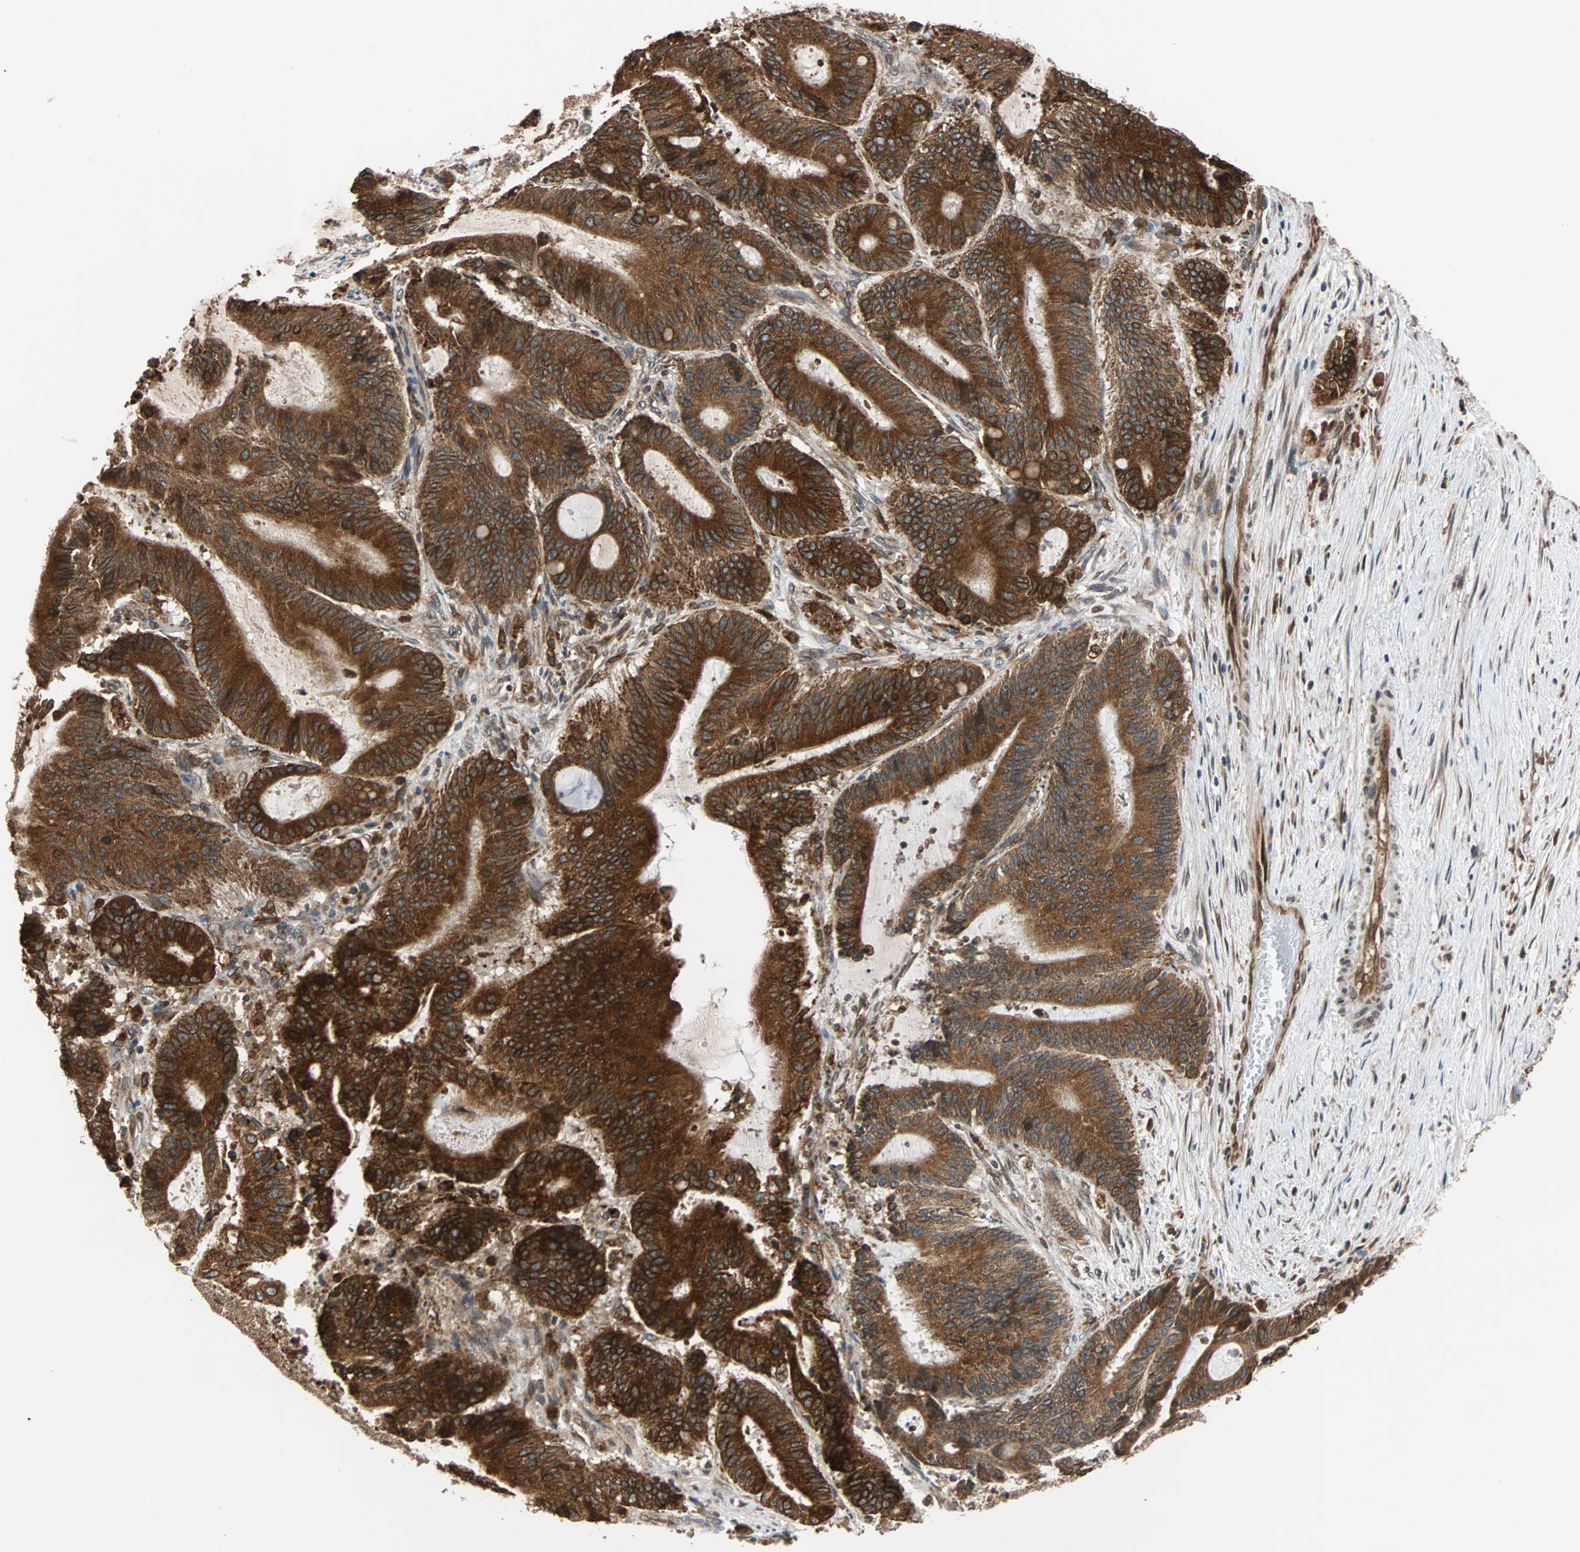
{"staining": {"intensity": "strong", "quantity": ">75%", "location": "cytoplasmic/membranous"}, "tissue": "liver cancer", "cell_type": "Tumor cells", "image_type": "cancer", "snomed": [{"axis": "morphology", "description": "Cholangiocarcinoma"}, {"axis": "topography", "description": "Liver"}], "caption": "Immunohistochemistry photomicrograph of liver cholangiocarcinoma stained for a protein (brown), which exhibits high levels of strong cytoplasmic/membranous expression in about >75% of tumor cells.", "gene": "AUP1", "patient": {"sex": "female", "age": 73}}